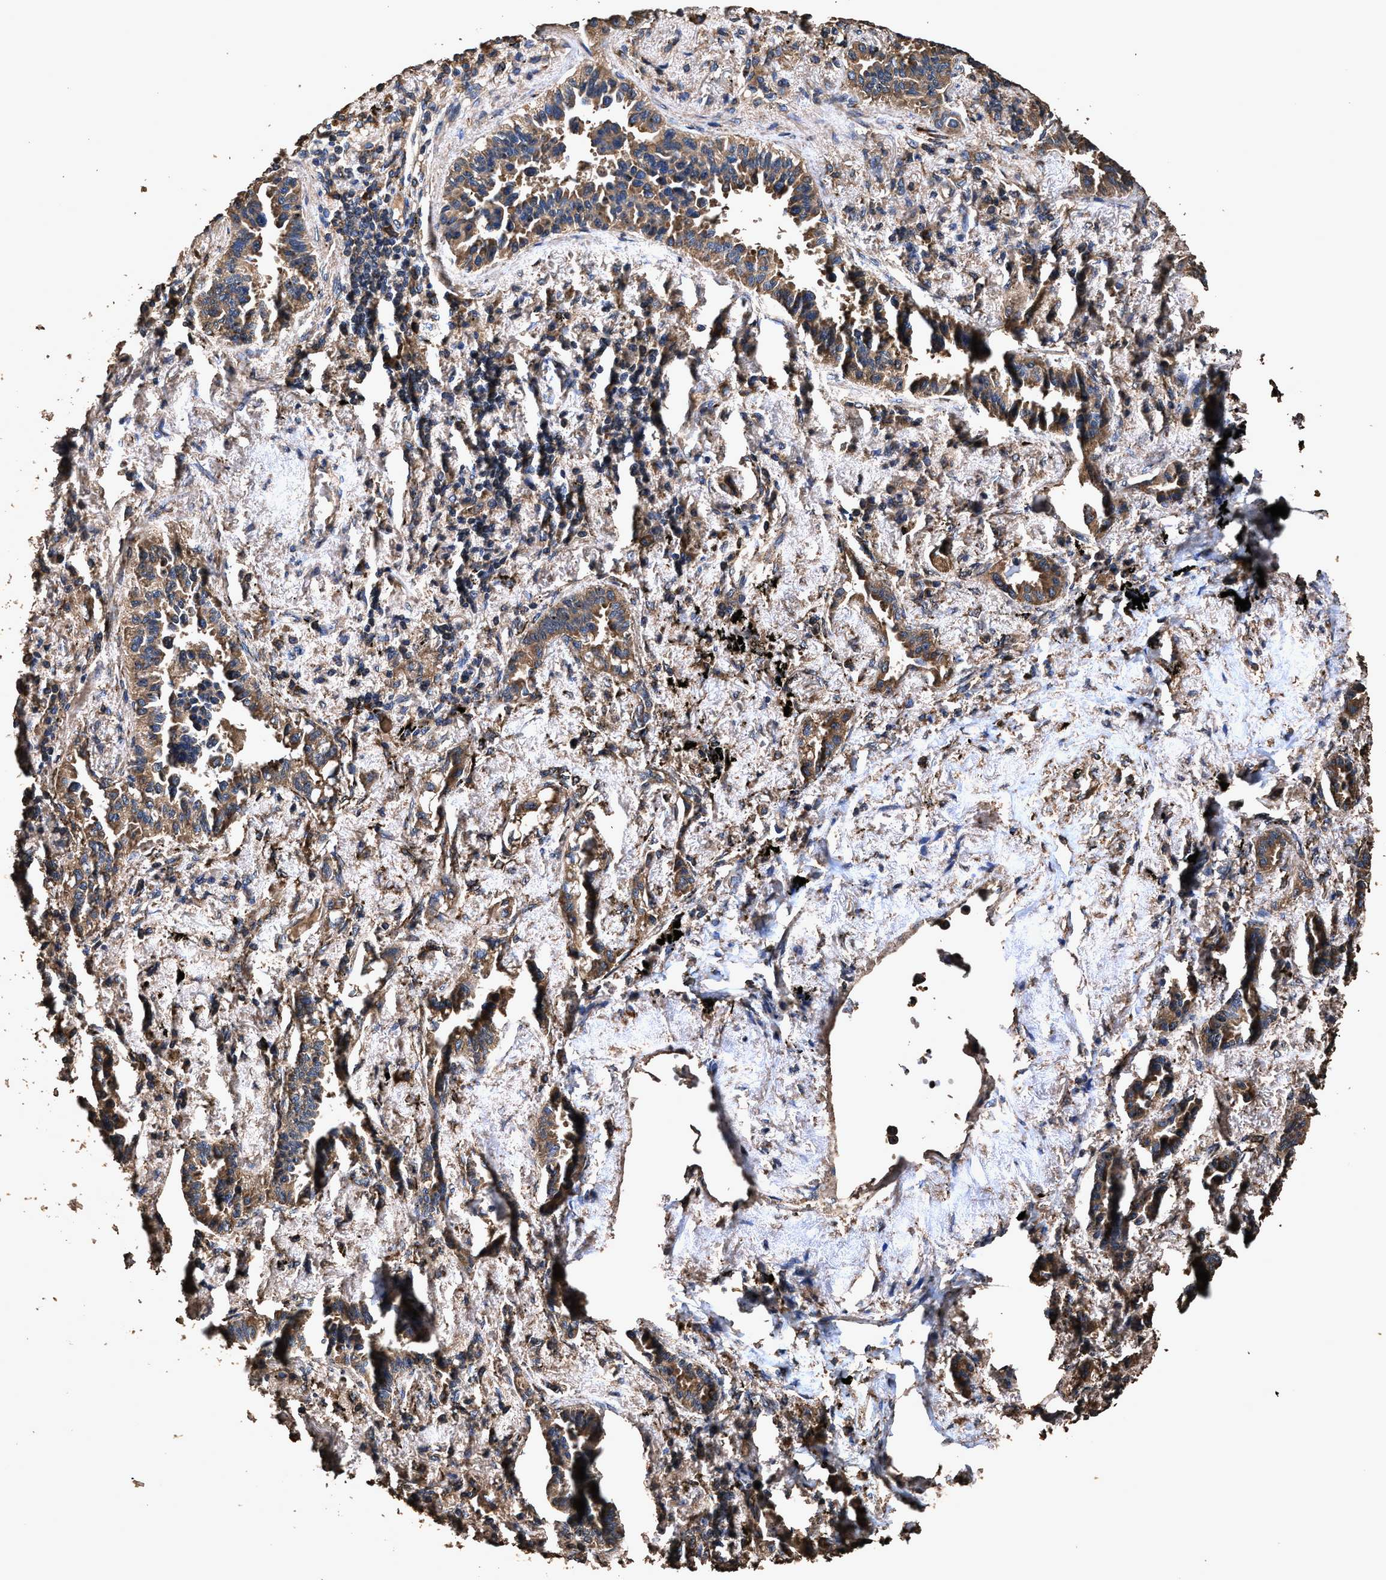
{"staining": {"intensity": "moderate", "quantity": ">75%", "location": "cytoplasmic/membranous"}, "tissue": "lung cancer", "cell_type": "Tumor cells", "image_type": "cancer", "snomed": [{"axis": "morphology", "description": "Adenocarcinoma, NOS"}, {"axis": "topography", "description": "Lung"}], "caption": "IHC of human lung adenocarcinoma displays medium levels of moderate cytoplasmic/membranous positivity in about >75% of tumor cells. The staining is performed using DAB (3,3'-diaminobenzidine) brown chromogen to label protein expression. The nuclei are counter-stained blue using hematoxylin.", "gene": "ZMYND19", "patient": {"sex": "male", "age": 59}}